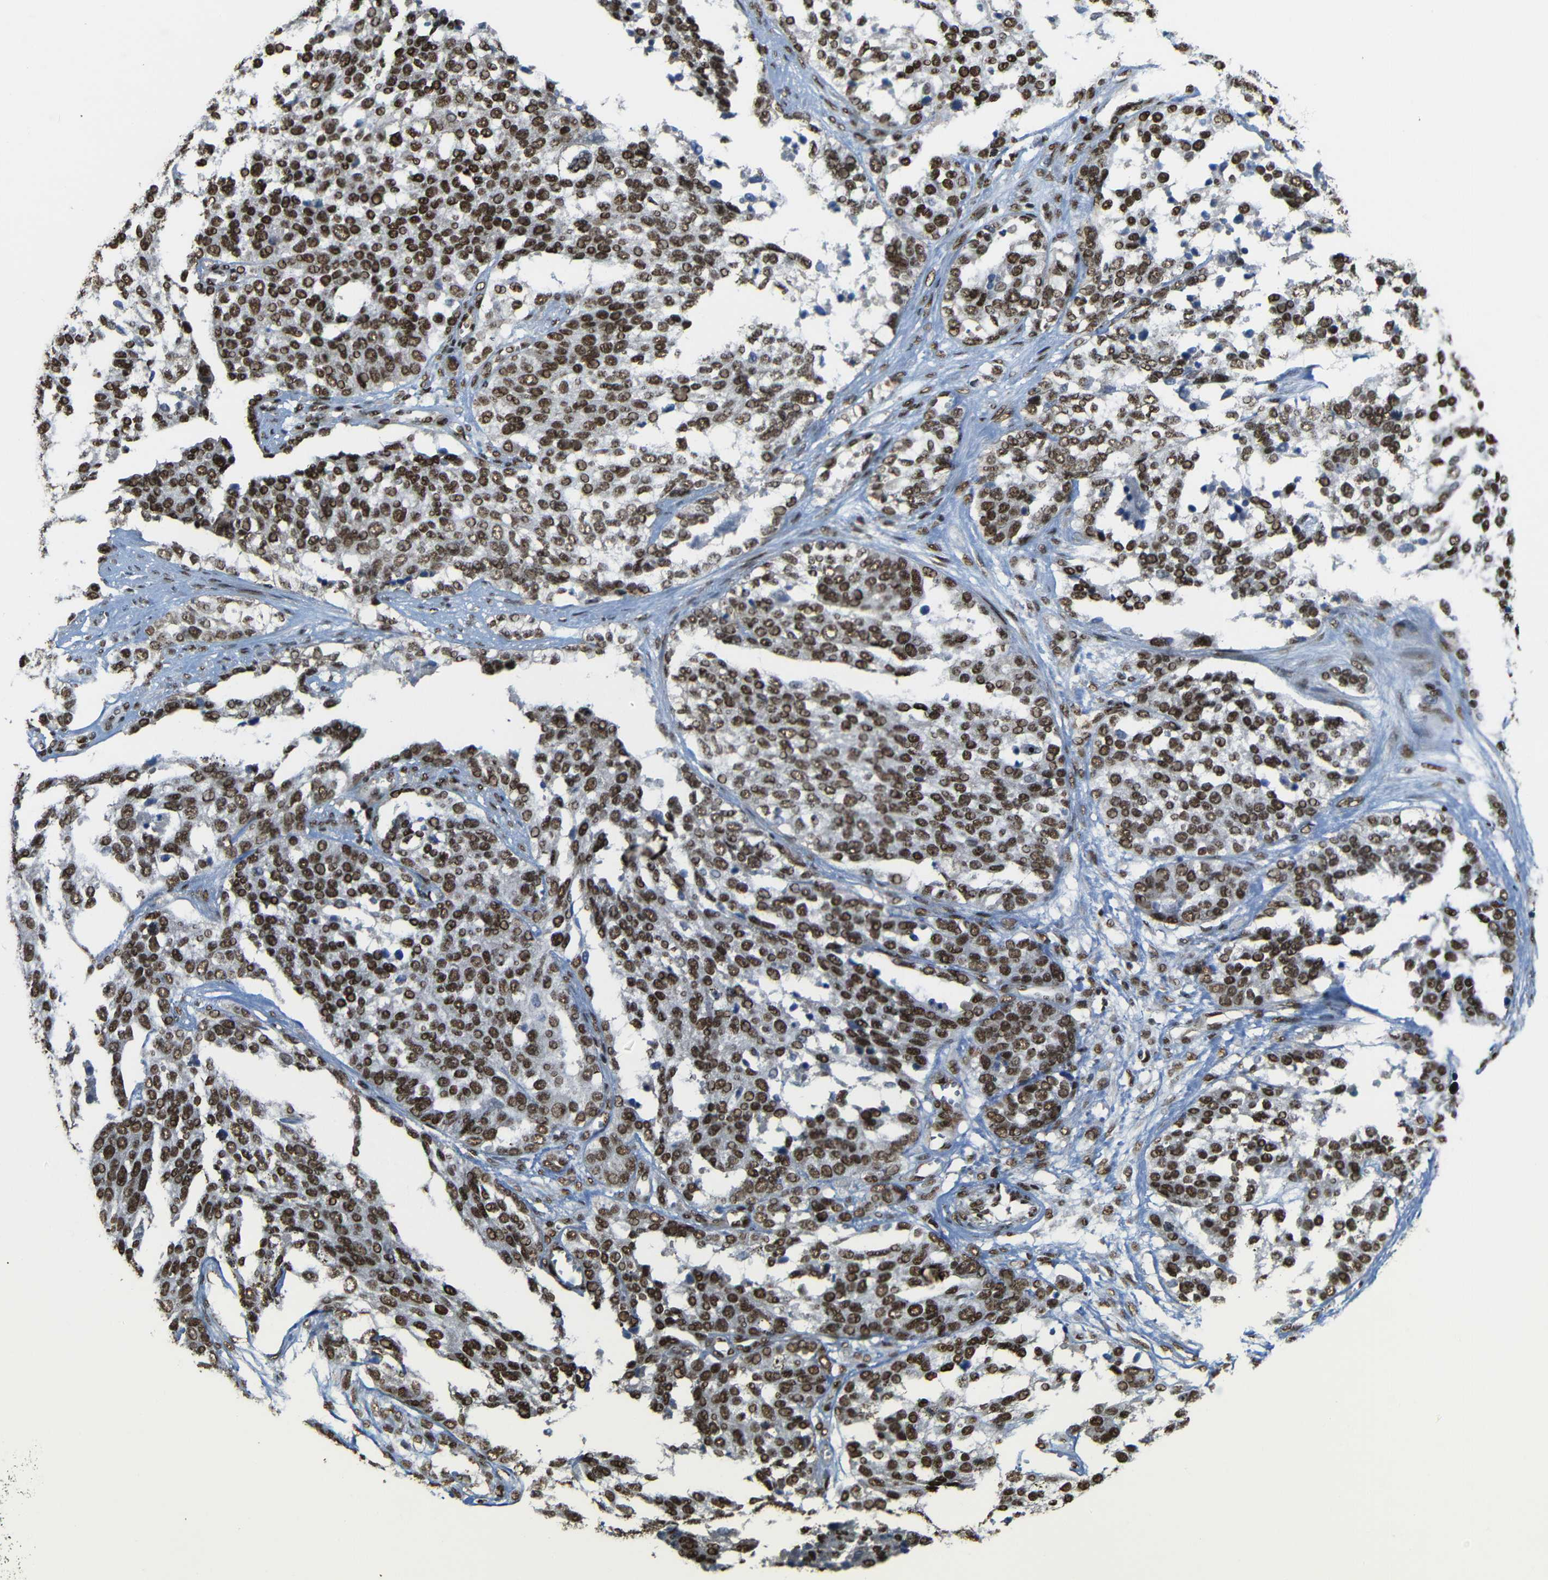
{"staining": {"intensity": "moderate", "quantity": ">75%", "location": "nuclear"}, "tissue": "ovarian cancer", "cell_type": "Tumor cells", "image_type": "cancer", "snomed": [{"axis": "morphology", "description": "Cystadenocarcinoma, serous, NOS"}, {"axis": "topography", "description": "Ovary"}], "caption": "Protein analysis of ovarian cancer (serous cystadenocarcinoma) tissue shows moderate nuclear staining in about >75% of tumor cells.", "gene": "TCF7L2", "patient": {"sex": "female", "age": 44}}